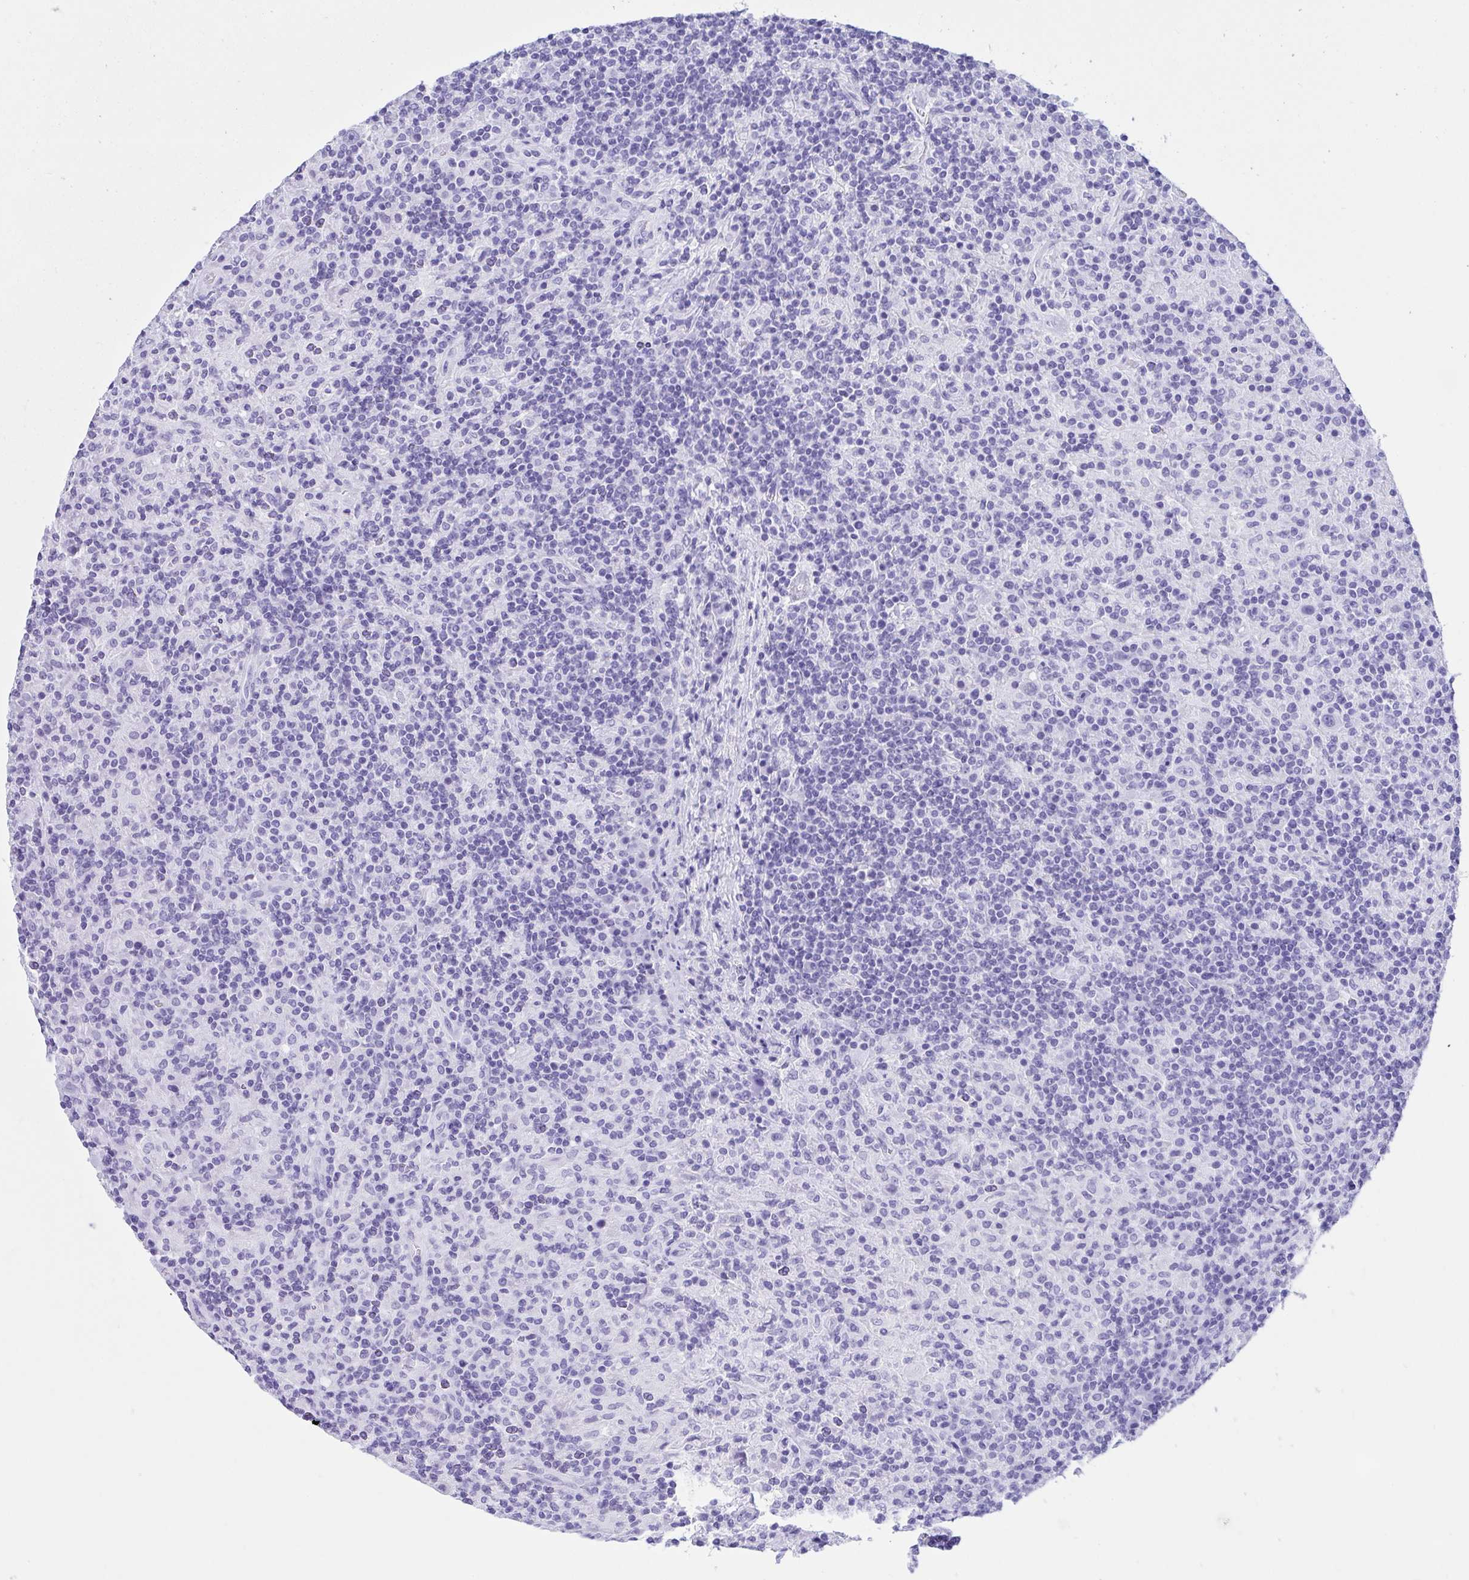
{"staining": {"intensity": "negative", "quantity": "none", "location": "none"}, "tissue": "lymphoma", "cell_type": "Tumor cells", "image_type": "cancer", "snomed": [{"axis": "morphology", "description": "Hodgkin's disease, NOS"}, {"axis": "topography", "description": "Lymph node"}], "caption": "IHC of human Hodgkin's disease displays no positivity in tumor cells.", "gene": "ANK1", "patient": {"sex": "male", "age": 70}}